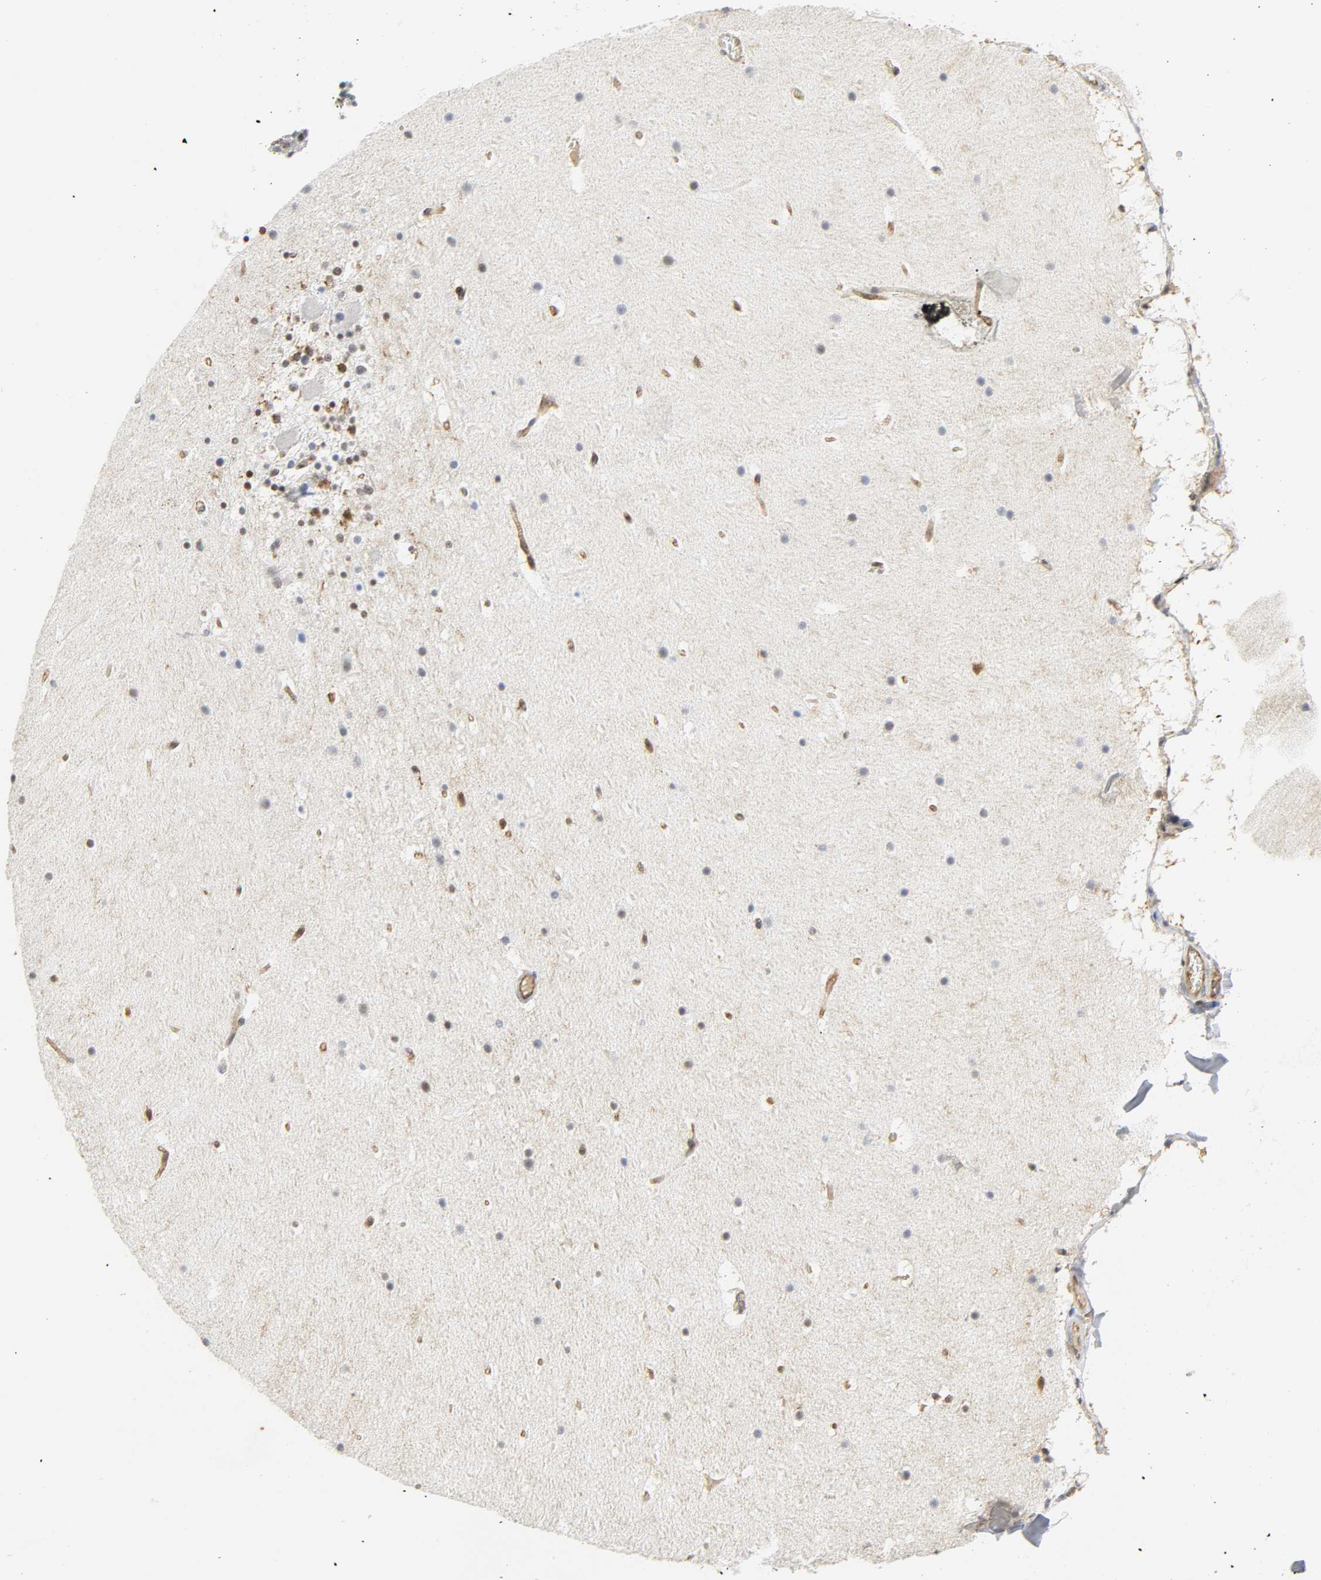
{"staining": {"intensity": "moderate", "quantity": "<25%", "location": "cytoplasmic/membranous"}, "tissue": "cerebellum", "cell_type": "Cells in granular layer", "image_type": "normal", "snomed": [{"axis": "morphology", "description": "Normal tissue, NOS"}, {"axis": "topography", "description": "Cerebellum"}], "caption": "About <25% of cells in granular layer in benign human cerebellum reveal moderate cytoplasmic/membranous protein positivity as visualized by brown immunohistochemical staining.", "gene": "DOCK1", "patient": {"sex": "male", "age": 45}}